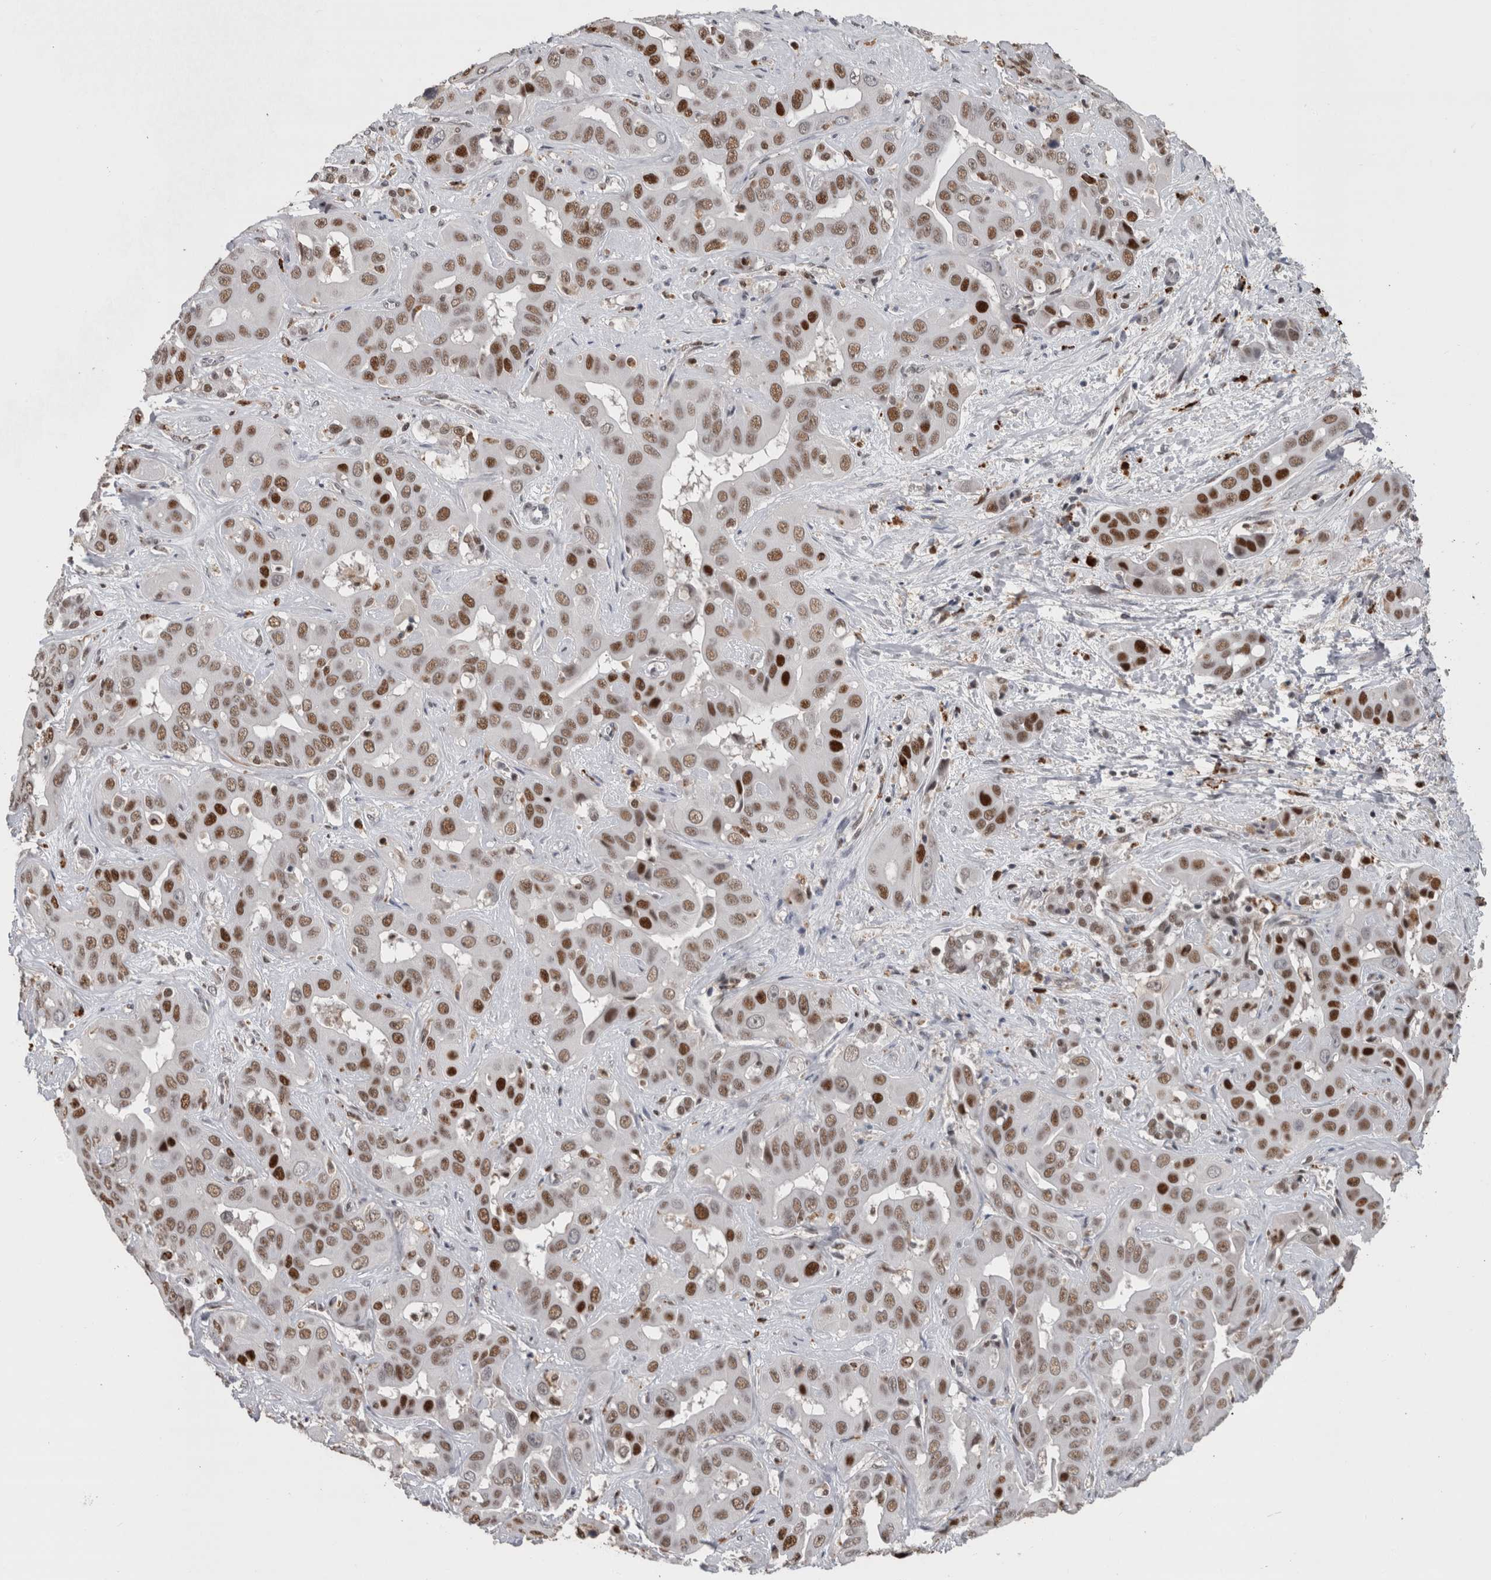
{"staining": {"intensity": "strong", "quantity": ">75%", "location": "nuclear"}, "tissue": "liver cancer", "cell_type": "Tumor cells", "image_type": "cancer", "snomed": [{"axis": "morphology", "description": "Cholangiocarcinoma"}, {"axis": "topography", "description": "Liver"}], "caption": "The photomicrograph reveals immunohistochemical staining of liver cancer. There is strong nuclear positivity is appreciated in about >75% of tumor cells.", "gene": "POLD2", "patient": {"sex": "female", "age": 52}}